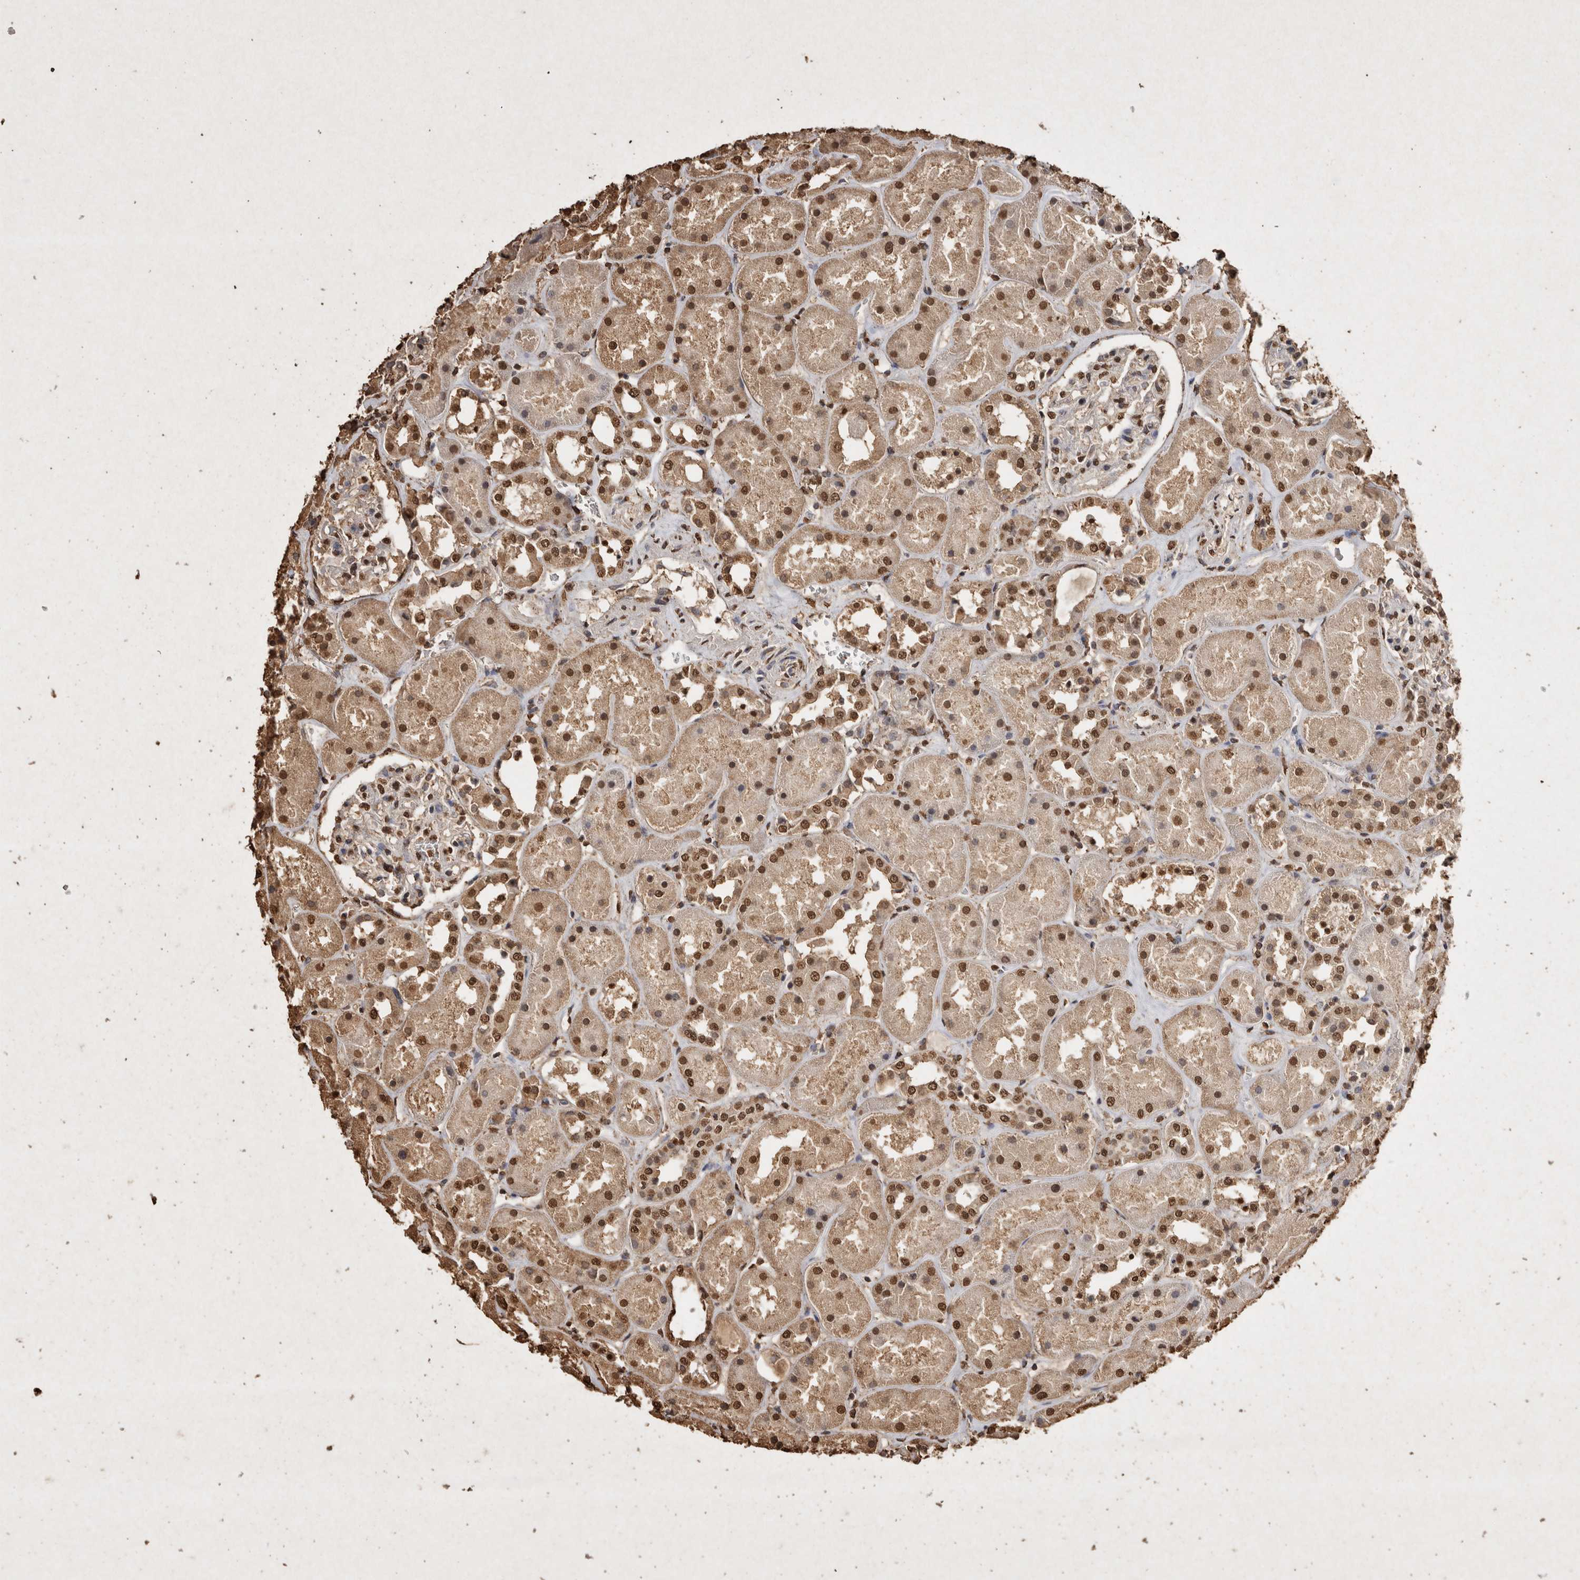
{"staining": {"intensity": "moderate", "quantity": ">75%", "location": "nuclear"}, "tissue": "kidney", "cell_type": "Cells in glomeruli", "image_type": "normal", "snomed": [{"axis": "morphology", "description": "Normal tissue, NOS"}, {"axis": "topography", "description": "Kidney"}], "caption": "Immunohistochemistry (IHC) photomicrograph of benign human kidney stained for a protein (brown), which demonstrates medium levels of moderate nuclear expression in about >75% of cells in glomeruli.", "gene": "FSTL3", "patient": {"sex": "male", "age": 70}}